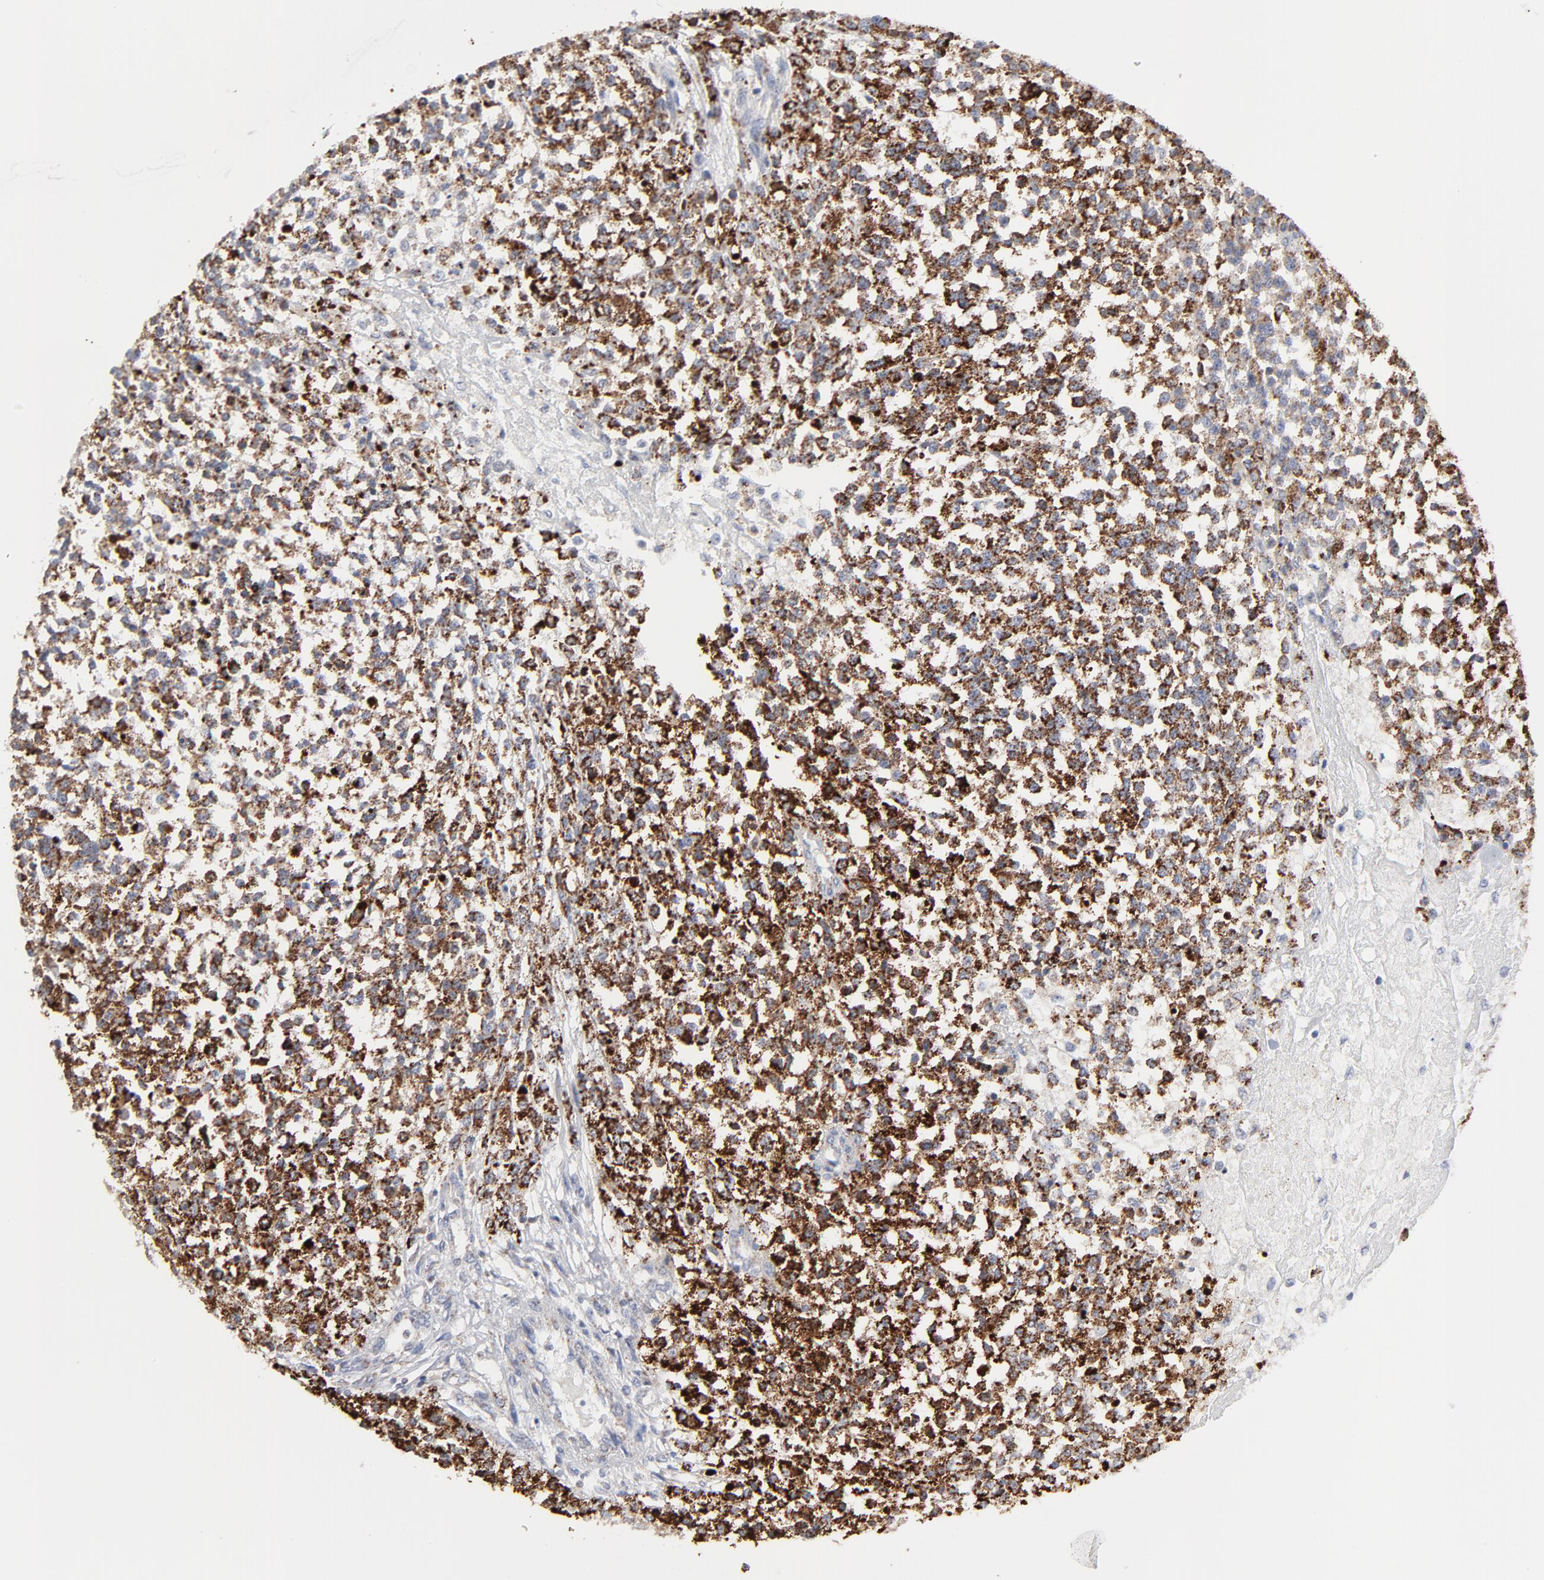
{"staining": {"intensity": "strong", "quantity": ">75%", "location": "cytoplasmic/membranous"}, "tissue": "testis cancer", "cell_type": "Tumor cells", "image_type": "cancer", "snomed": [{"axis": "morphology", "description": "Seminoma, NOS"}, {"axis": "topography", "description": "Testis"}], "caption": "Tumor cells show high levels of strong cytoplasmic/membranous staining in about >75% of cells in seminoma (testis).", "gene": "TXNRD2", "patient": {"sex": "male", "age": 59}}